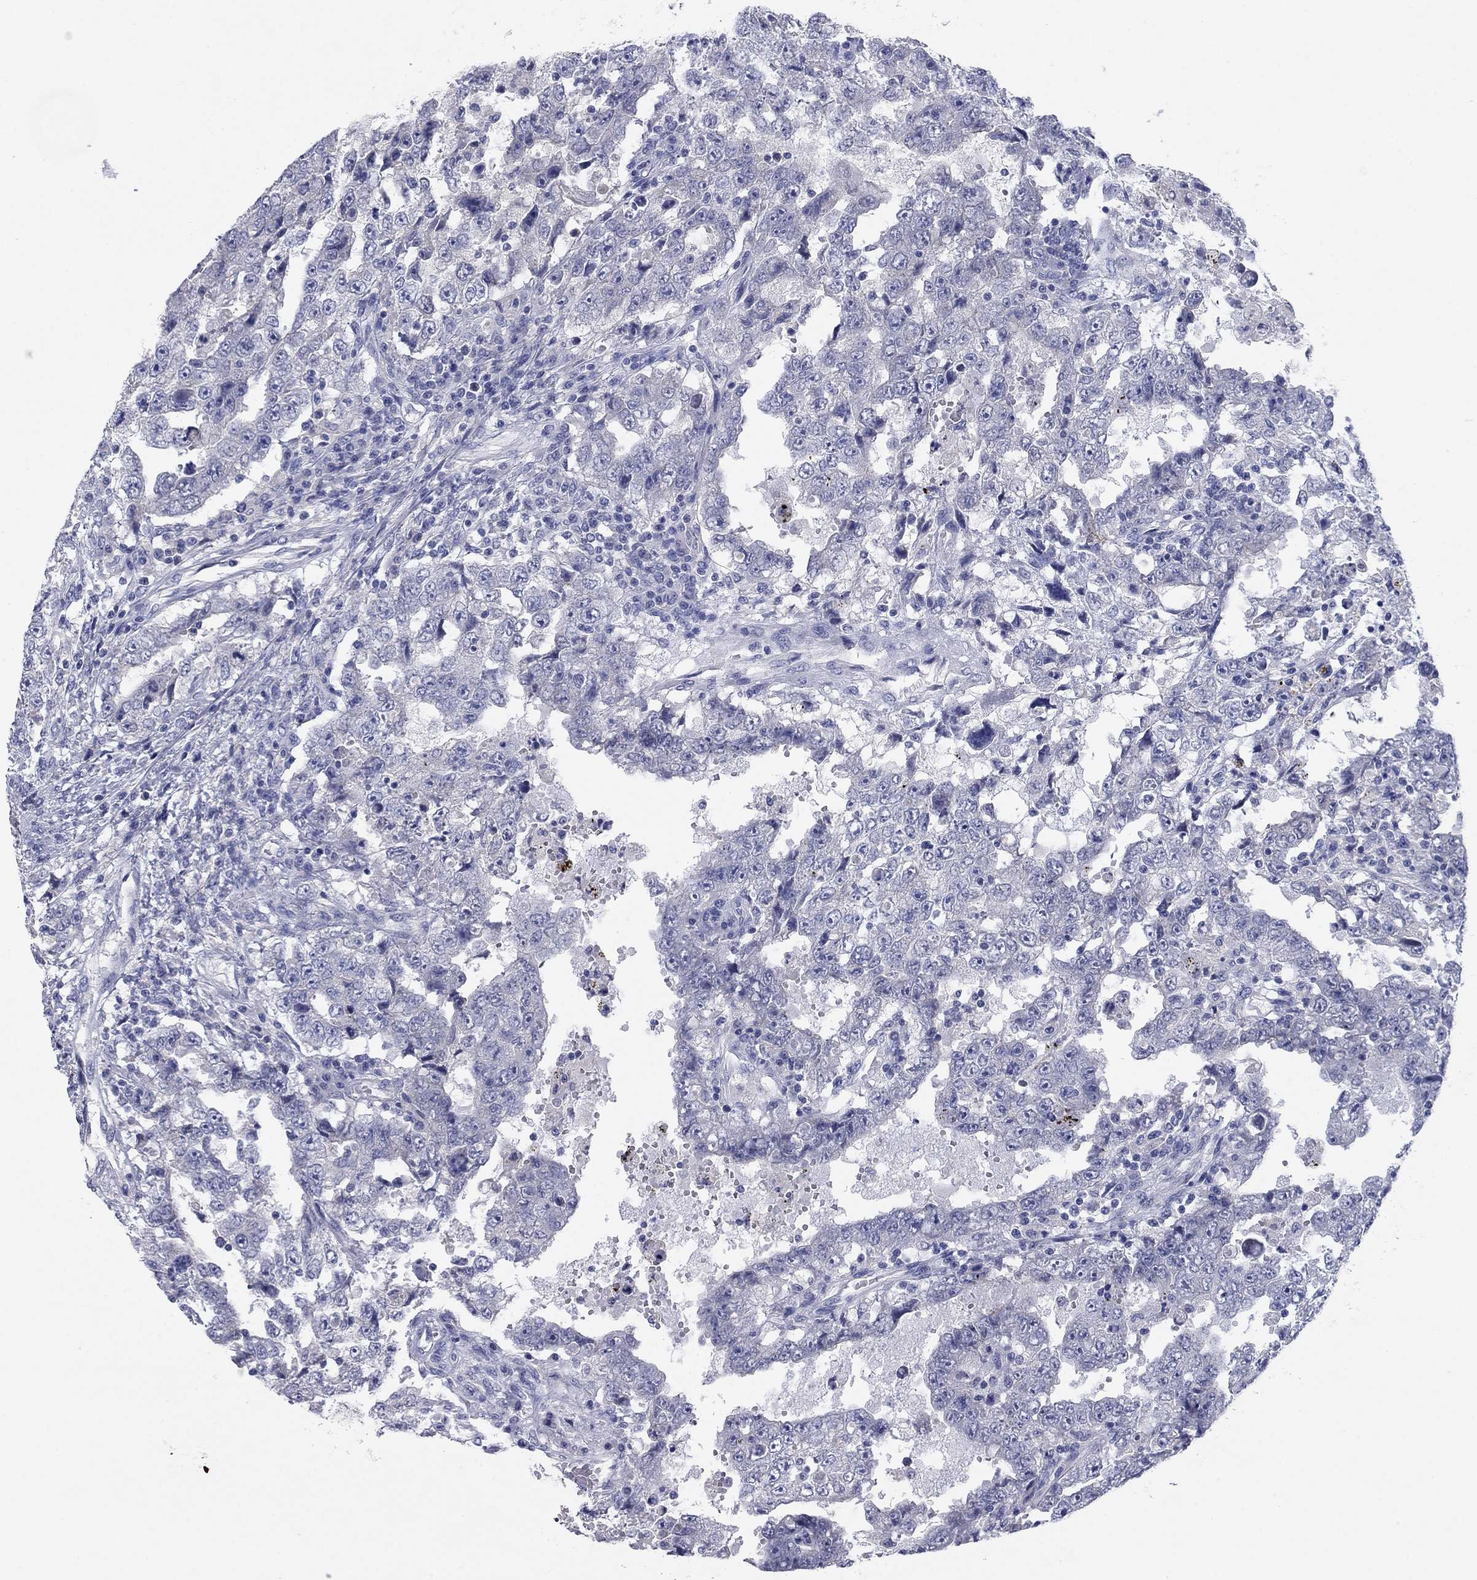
{"staining": {"intensity": "negative", "quantity": "none", "location": "none"}, "tissue": "testis cancer", "cell_type": "Tumor cells", "image_type": "cancer", "snomed": [{"axis": "morphology", "description": "Carcinoma, Embryonal, NOS"}, {"axis": "topography", "description": "Testis"}], "caption": "Tumor cells are negative for protein expression in human testis cancer (embryonal carcinoma). The staining was performed using DAB (3,3'-diaminobenzidine) to visualize the protein expression in brown, while the nuclei were stained in blue with hematoxylin (Magnification: 20x).", "gene": "CNTNAP4", "patient": {"sex": "male", "age": 26}}